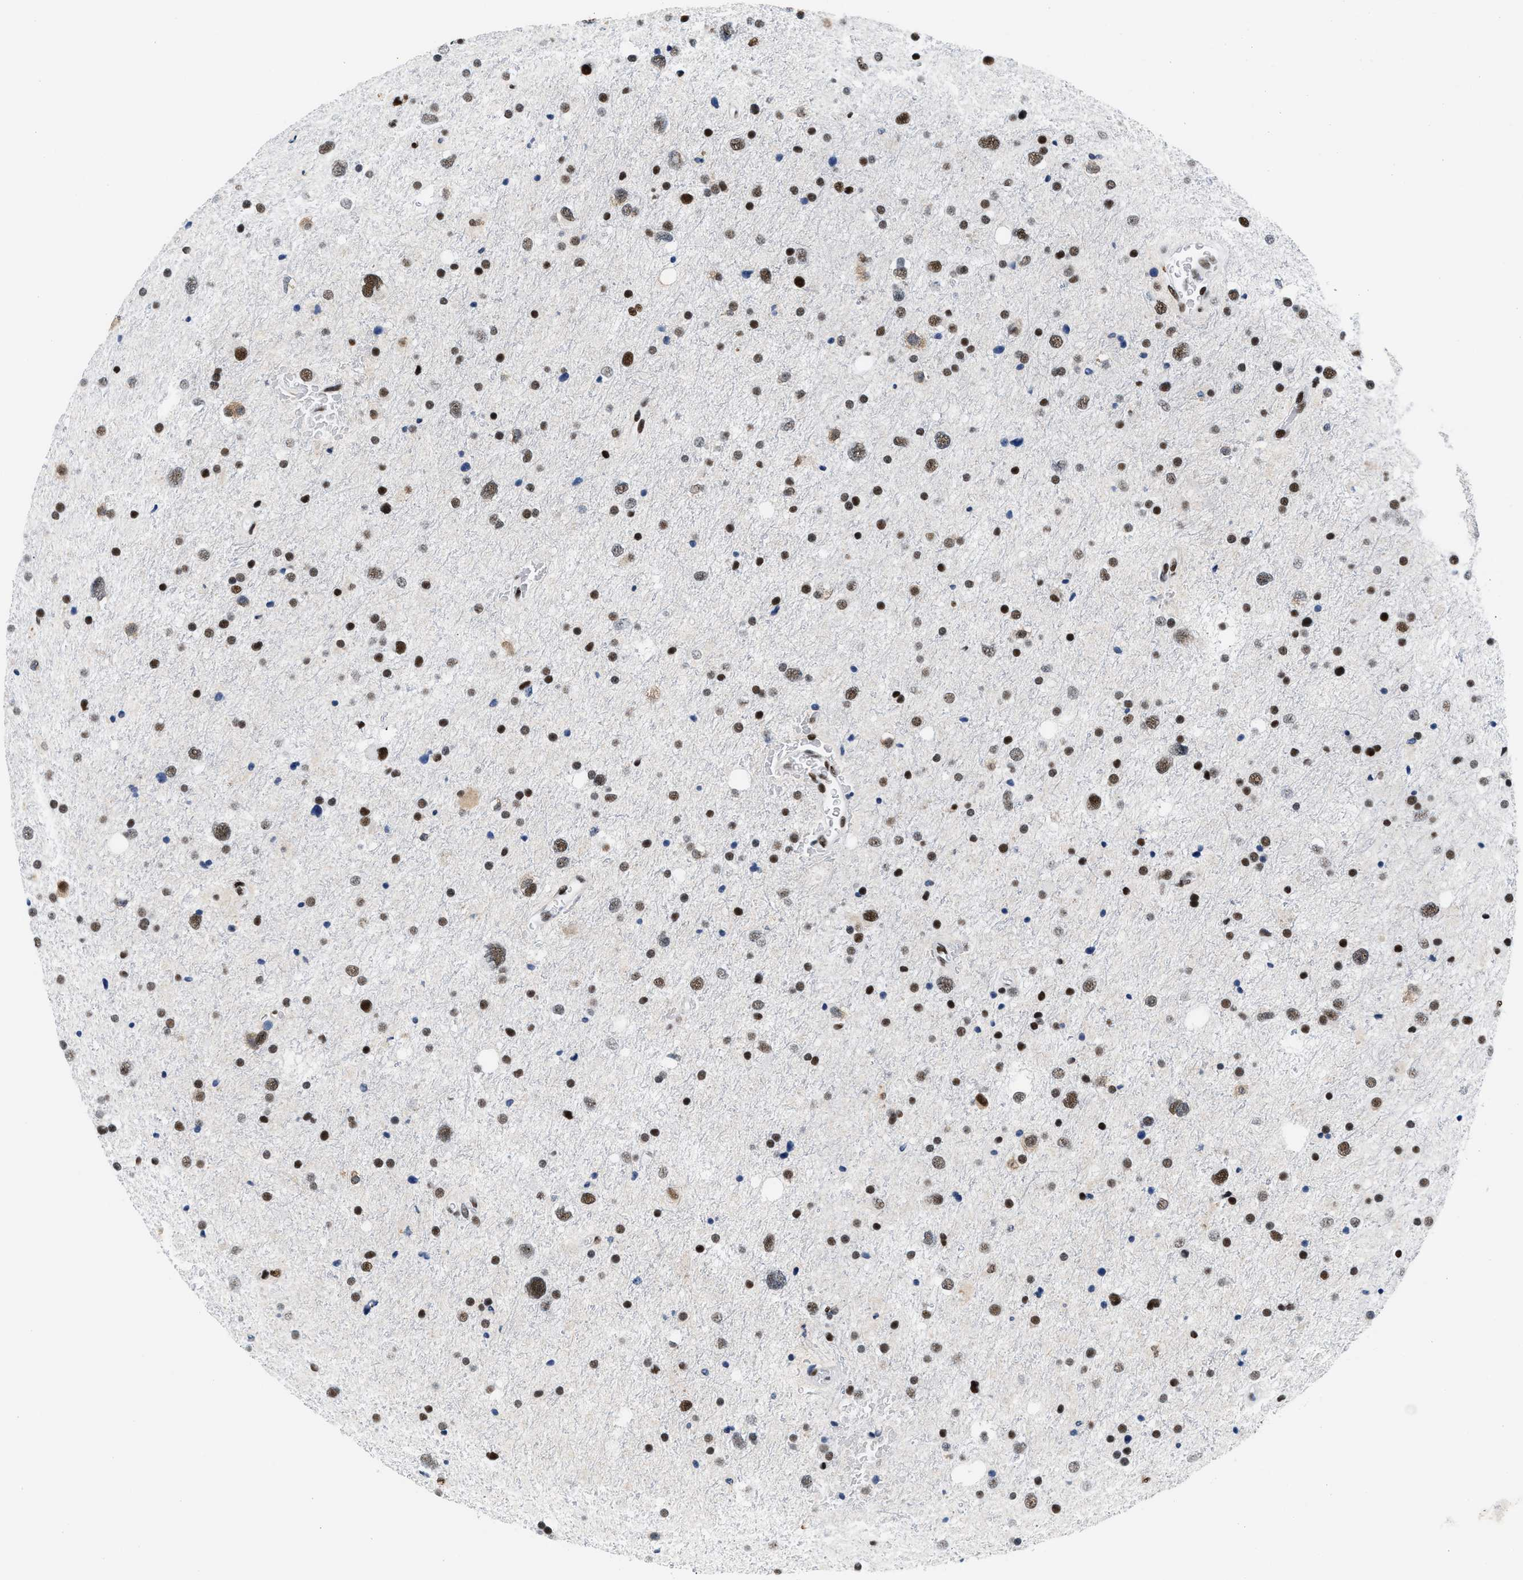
{"staining": {"intensity": "strong", "quantity": ">75%", "location": "nuclear"}, "tissue": "glioma", "cell_type": "Tumor cells", "image_type": "cancer", "snomed": [{"axis": "morphology", "description": "Glioma, malignant, Low grade"}, {"axis": "topography", "description": "Brain"}], "caption": "Immunohistochemical staining of human low-grade glioma (malignant) demonstrates high levels of strong nuclear positivity in approximately >75% of tumor cells.", "gene": "RAD50", "patient": {"sex": "female", "age": 37}}